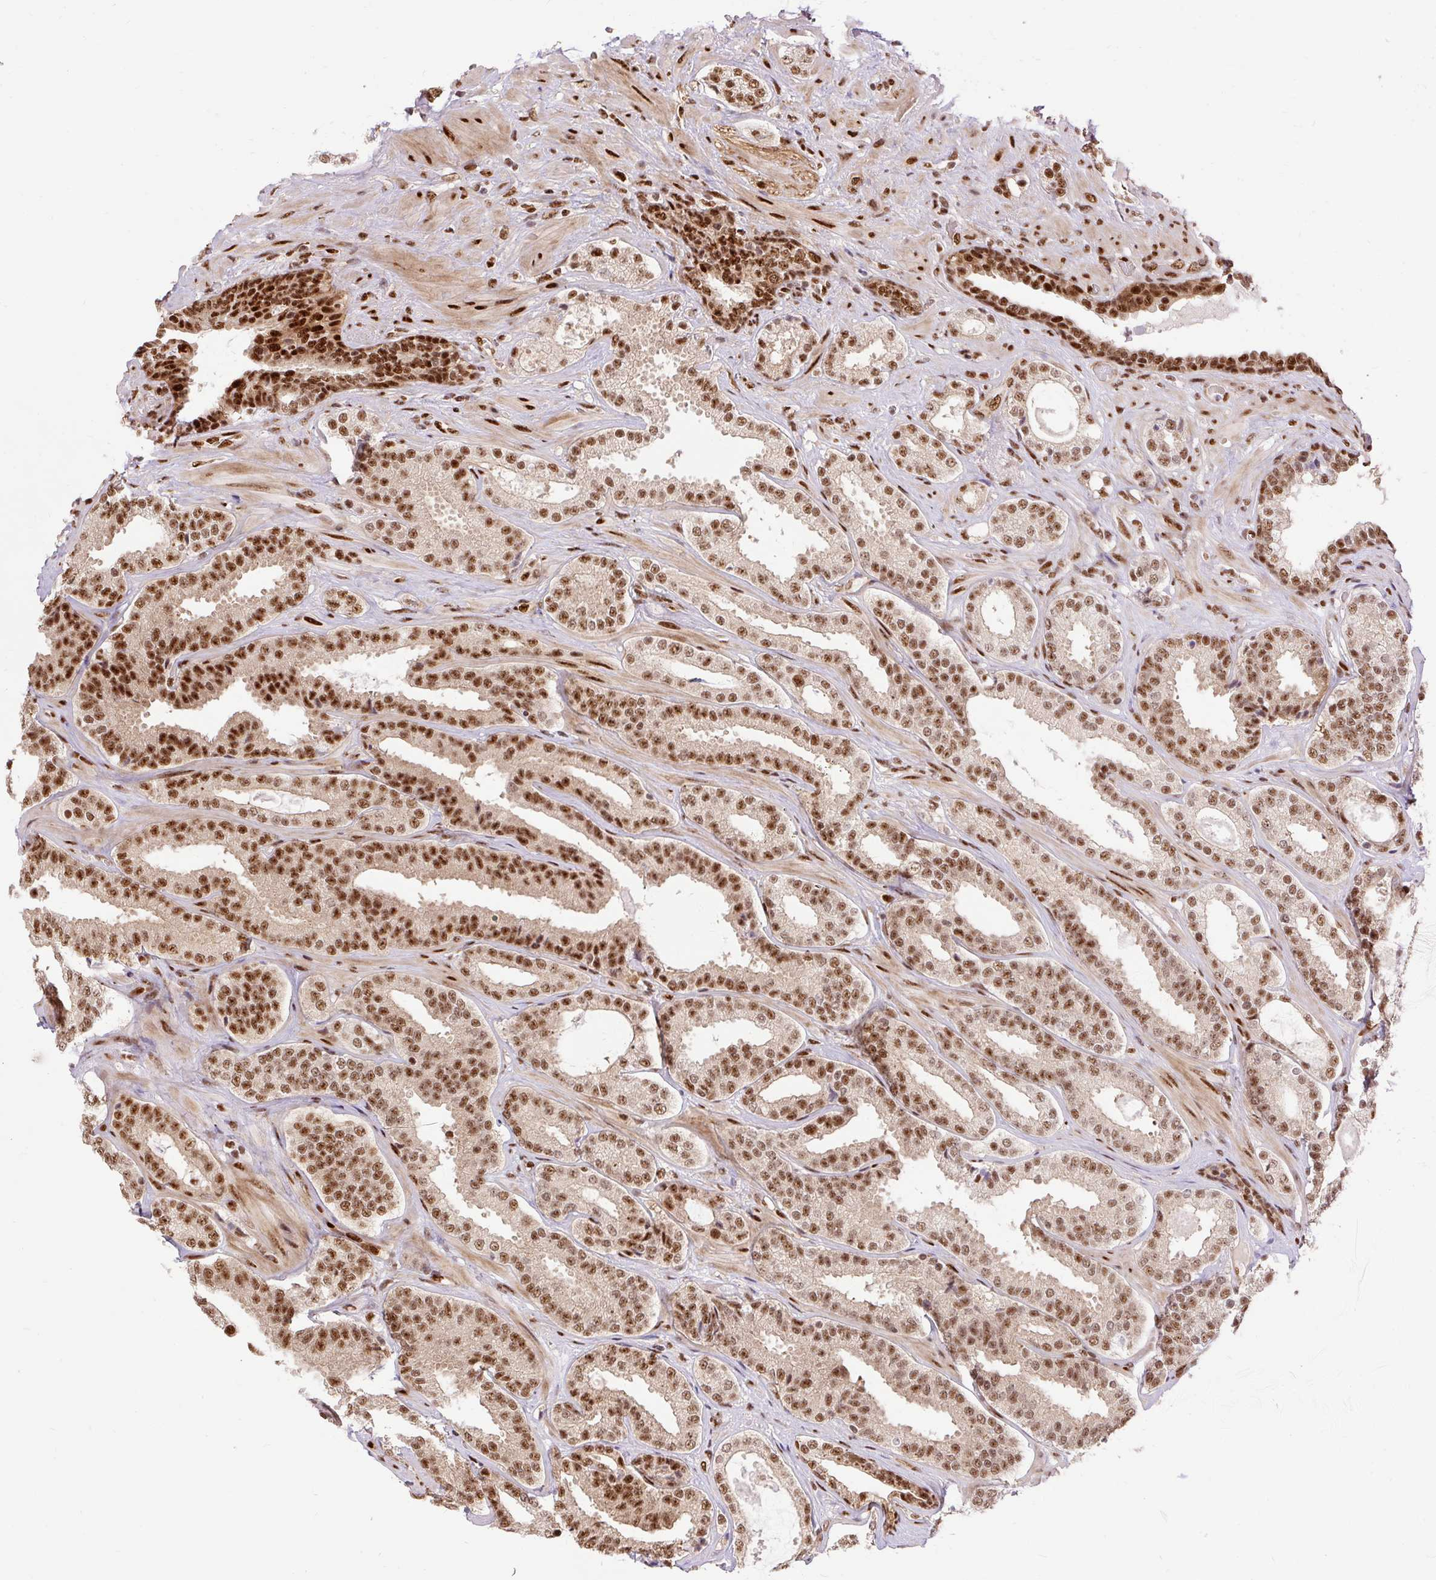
{"staining": {"intensity": "moderate", "quantity": ">75%", "location": "nuclear"}, "tissue": "prostate cancer", "cell_type": "Tumor cells", "image_type": "cancer", "snomed": [{"axis": "morphology", "description": "Adenocarcinoma, High grade"}, {"axis": "topography", "description": "Prostate"}], "caption": "The micrograph displays staining of prostate adenocarcinoma (high-grade), revealing moderate nuclear protein staining (brown color) within tumor cells. The protein is shown in brown color, while the nuclei are stained blue.", "gene": "MECOM", "patient": {"sex": "male", "age": 65}}